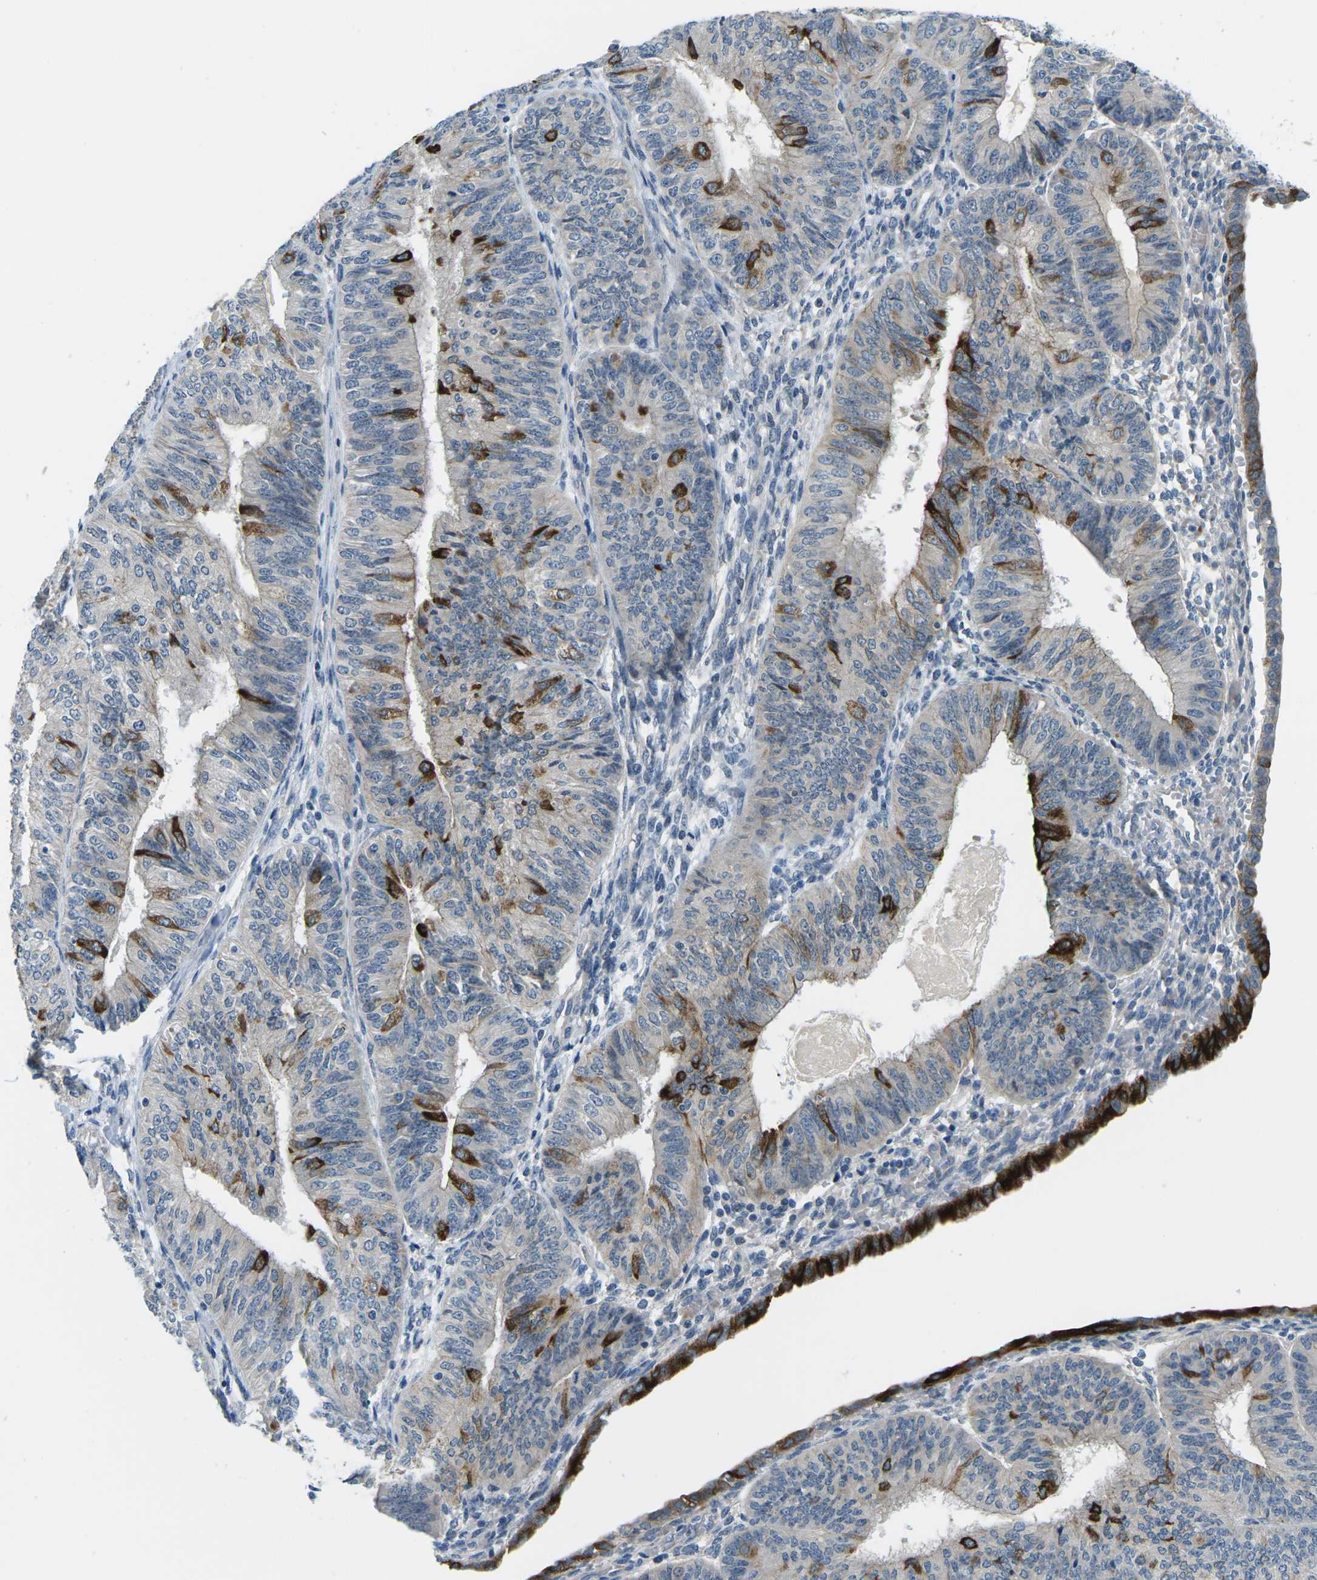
{"staining": {"intensity": "strong", "quantity": "<25%", "location": "cytoplasmic/membranous"}, "tissue": "endometrial cancer", "cell_type": "Tumor cells", "image_type": "cancer", "snomed": [{"axis": "morphology", "description": "Adenocarcinoma, NOS"}, {"axis": "topography", "description": "Endometrium"}], "caption": "Endometrial adenocarcinoma stained with a protein marker displays strong staining in tumor cells.", "gene": "CTNND1", "patient": {"sex": "female", "age": 58}}